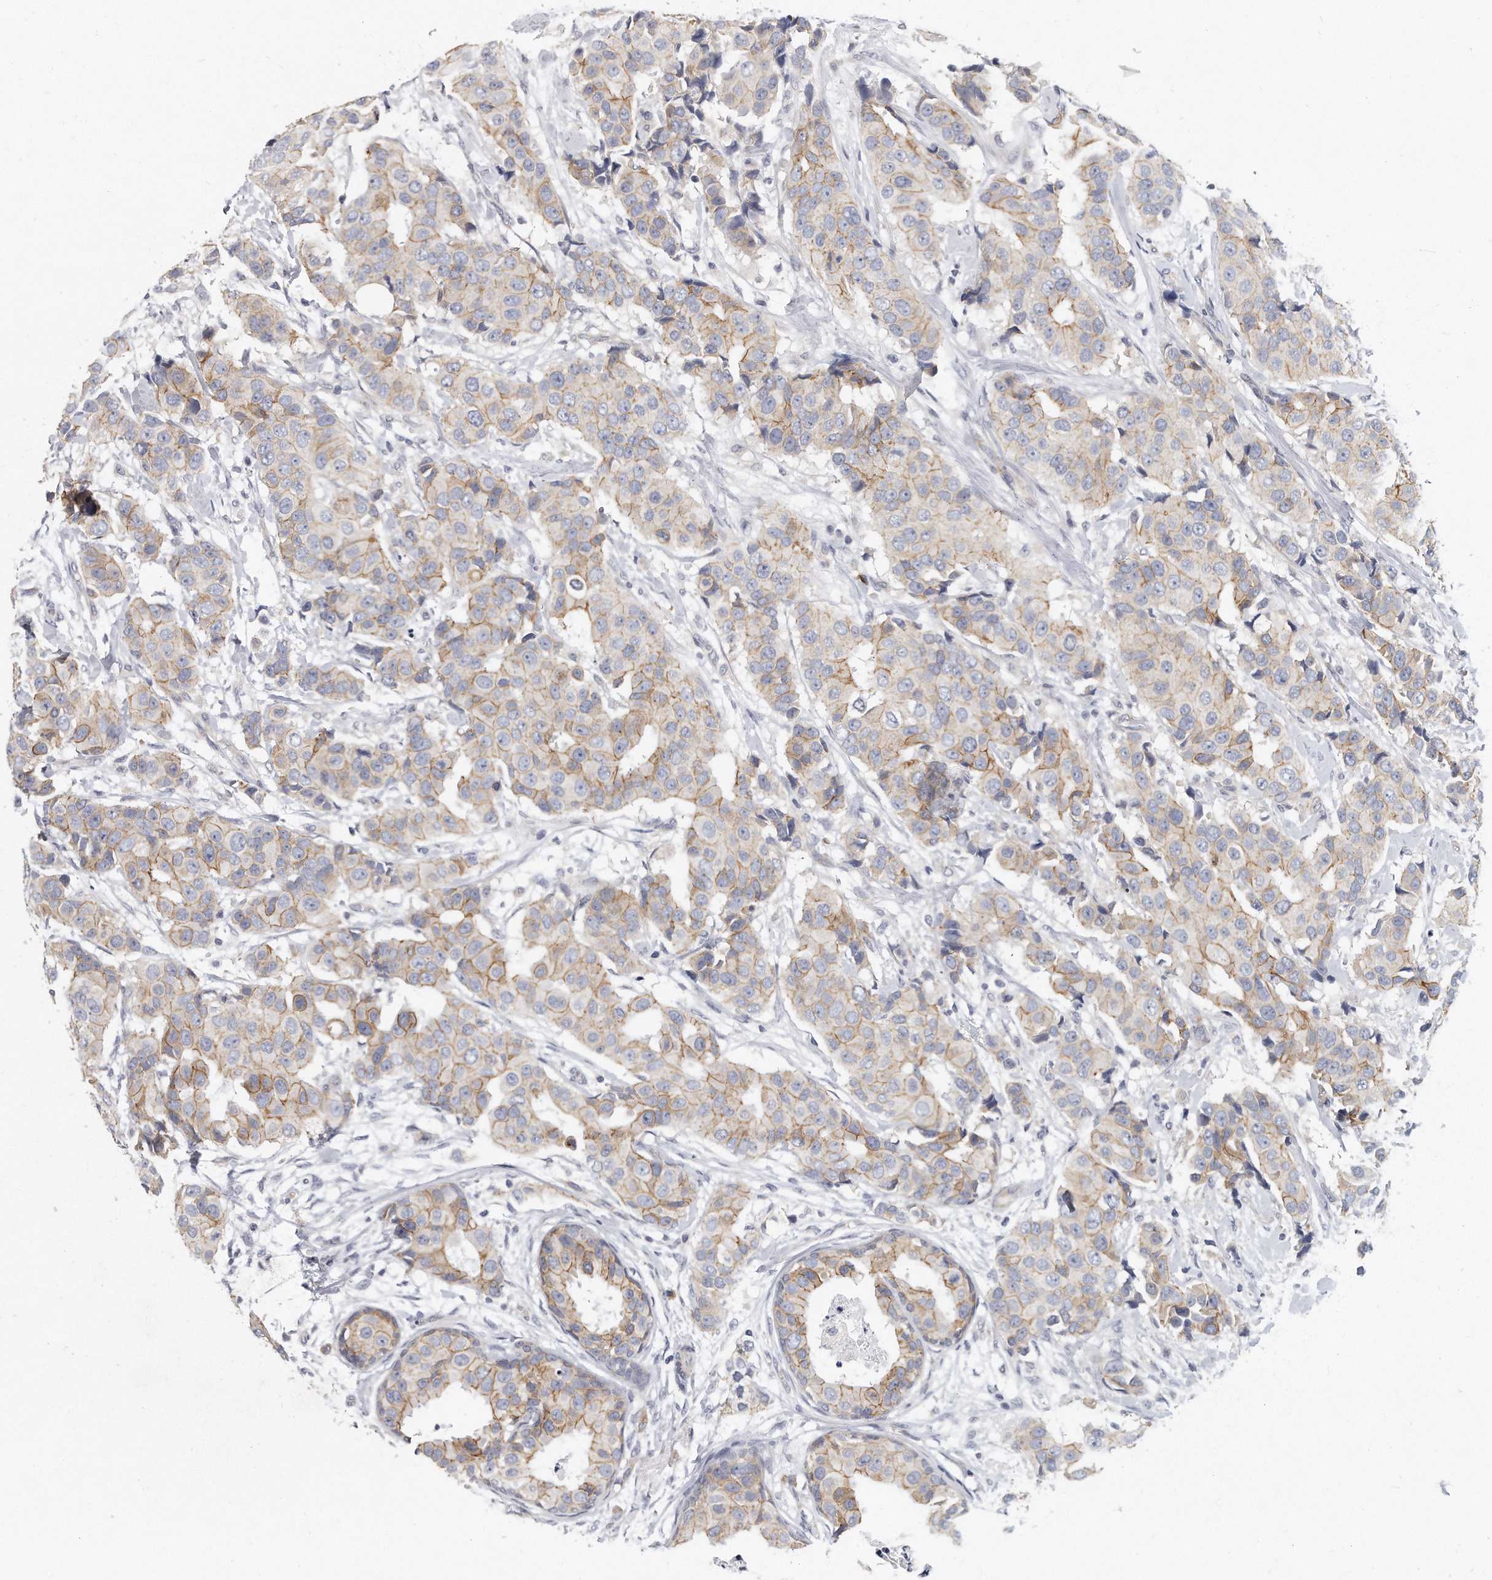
{"staining": {"intensity": "weak", "quantity": "25%-75%", "location": "cytoplasmic/membranous"}, "tissue": "breast cancer", "cell_type": "Tumor cells", "image_type": "cancer", "snomed": [{"axis": "morphology", "description": "Normal tissue, NOS"}, {"axis": "morphology", "description": "Duct carcinoma"}, {"axis": "topography", "description": "Breast"}], "caption": "Immunohistochemical staining of human breast cancer (invasive ductal carcinoma) reveals weak cytoplasmic/membranous protein positivity in approximately 25%-75% of tumor cells.", "gene": "PLEKHA6", "patient": {"sex": "female", "age": 39}}